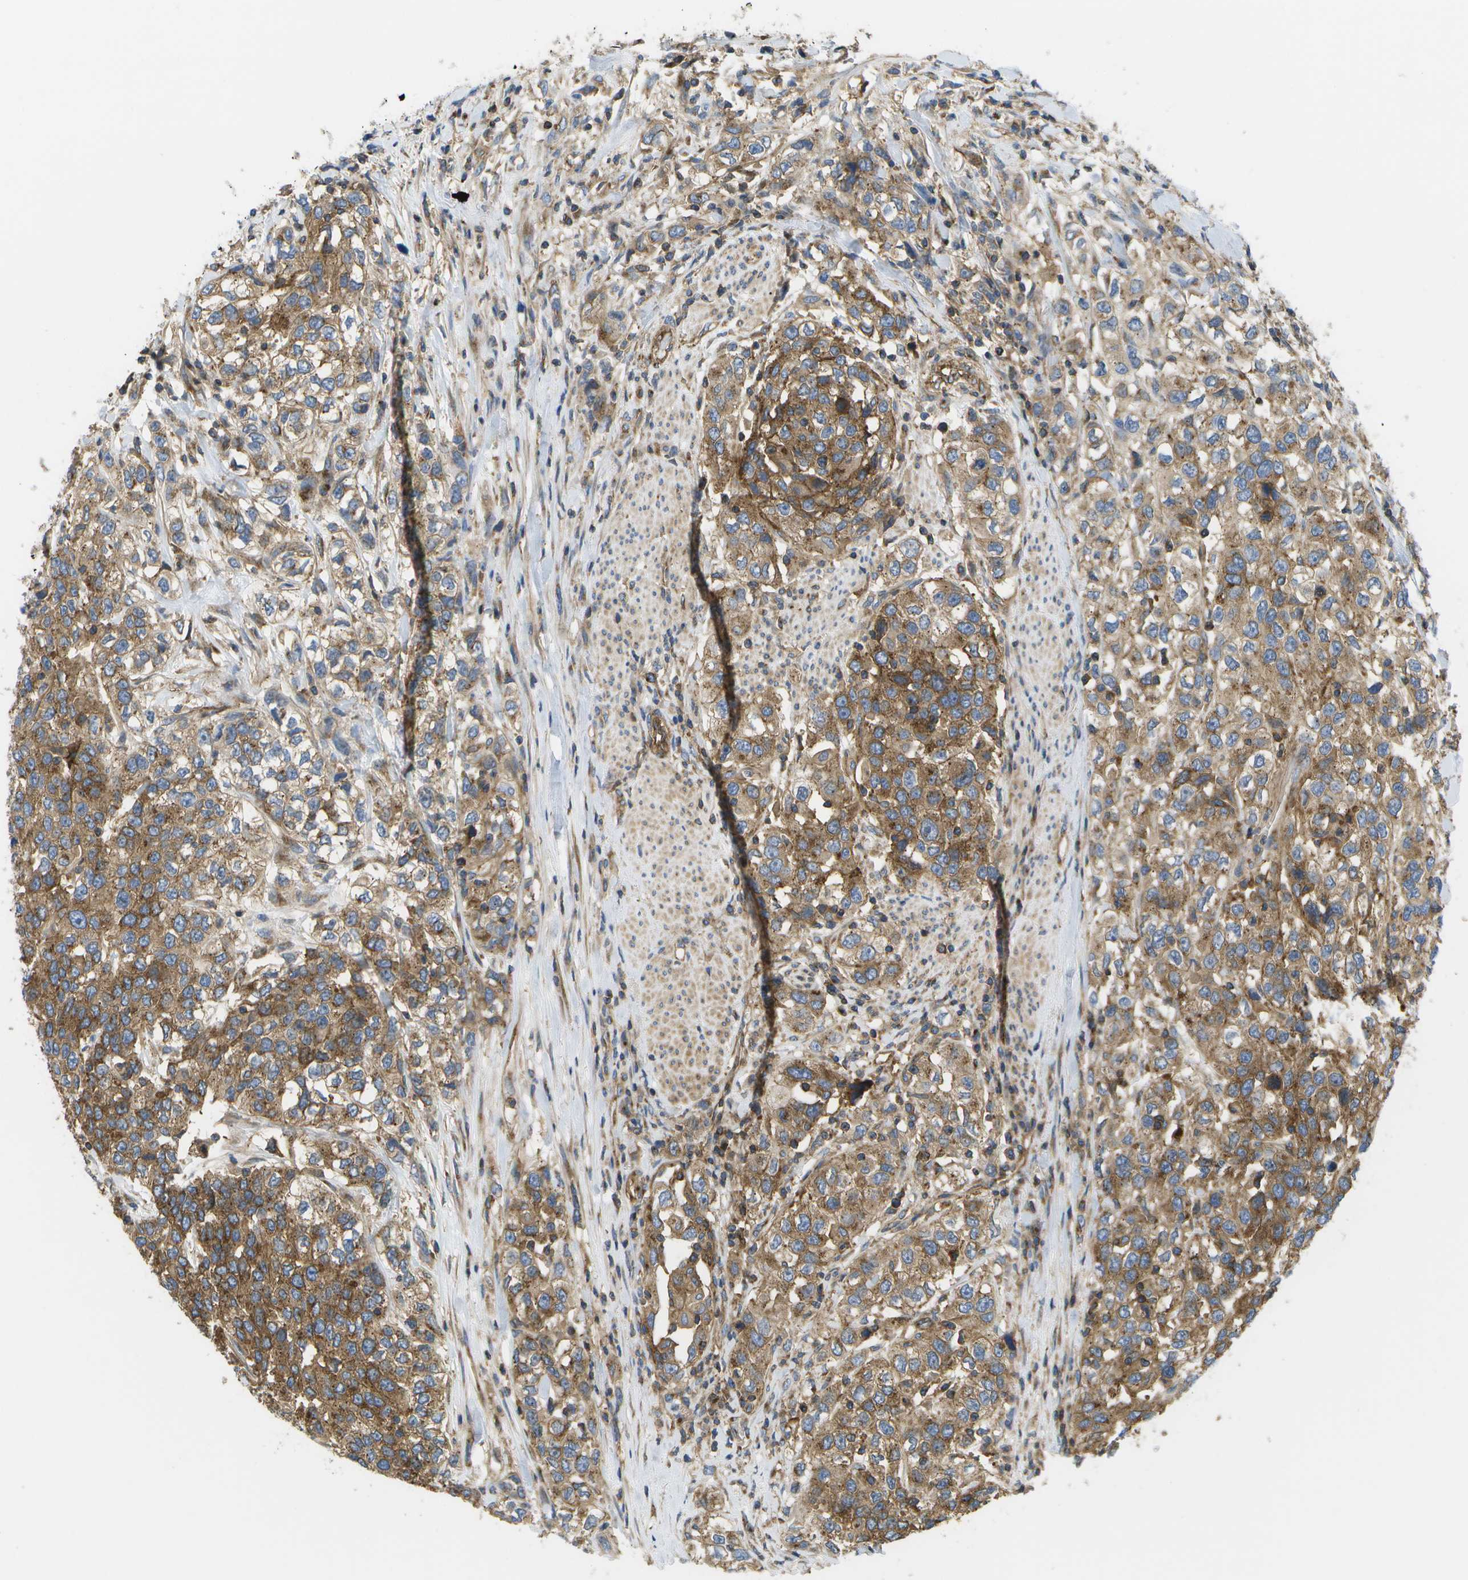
{"staining": {"intensity": "moderate", "quantity": ">75%", "location": "cytoplasmic/membranous"}, "tissue": "urothelial cancer", "cell_type": "Tumor cells", "image_type": "cancer", "snomed": [{"axis": "morphology", "description": "Urothelial carcinoma, High grade"}, {"axis": "topography", "description": "Urinary bladder"}], "caption": "Approximately >75% of tumor cells in human urothelial cancer demonstrate moderate cytoplasmic/membranous protein expression as visualized by brown immunohistochemical staining.", "gene": "BST2", "patient": {"sex": "female", "age": 80}}